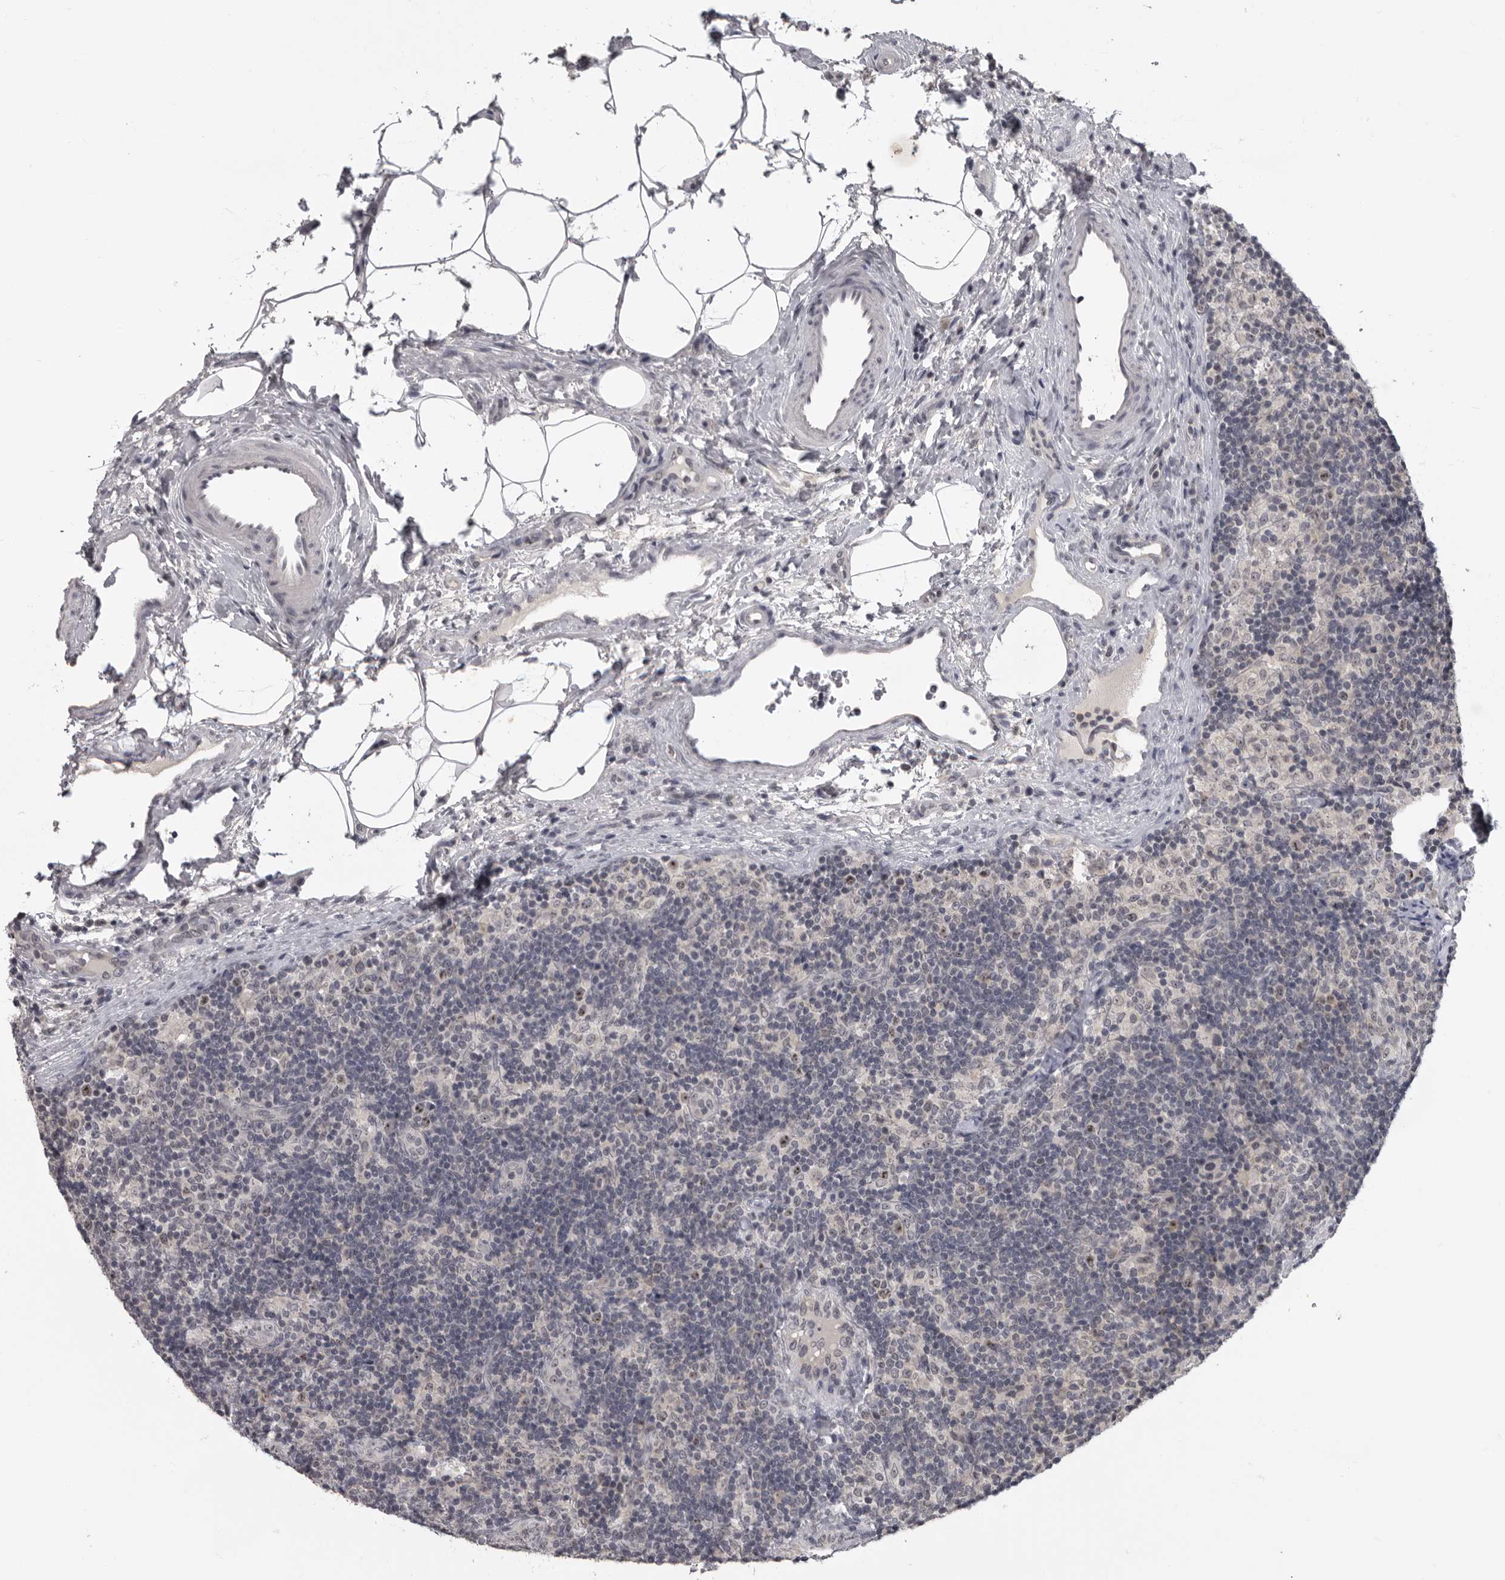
{"staining": {"intensity": "negative", "quantity": "none", "location": "none"}, "tissue": "lymph node", "cell_type": "Germinal center cells", "image_type": "normal", "snomed": [{"axis": "morphology", "description": "Normal tissue, NOS"}, {"axis": "topography", "description": "Lymph node"}], "caption": "High magnification brightfield microscopy of normal lymph node stained with DAB (brown) and counterstained with hematoxylin (blue): germinal center cells show no significant positivity.", "gene": "MRTO4", "patient": {"sex": "female", "age": 22}}